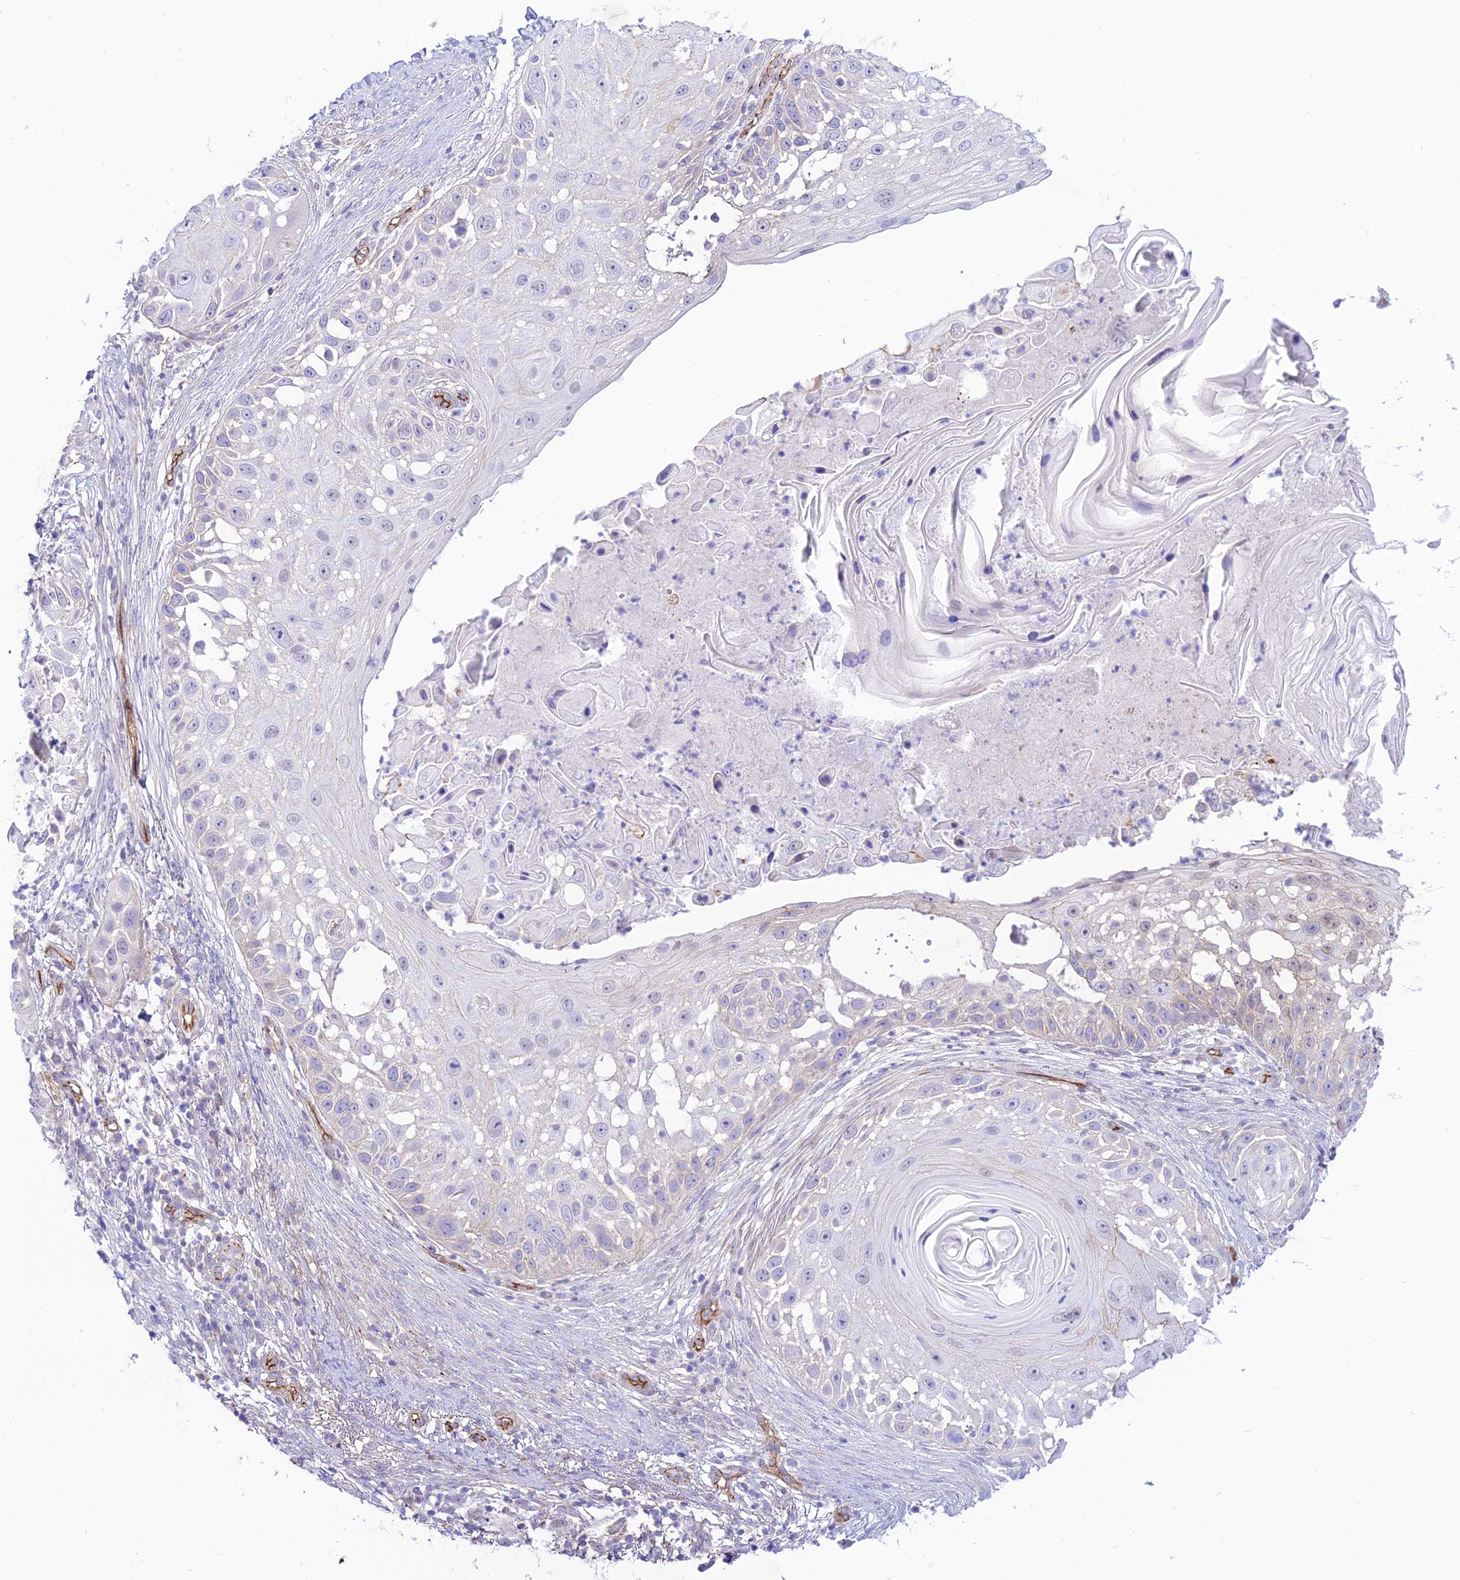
{"staining": {"intensity": "negative", "quantity": "none", "location": "none"}, "tissue": "skin cancer", "cell_type": "Tumor cells", "image_type": "cancer", "snomed": [{"axis": "morphology", "description": "Squamous cell carcinoma, NOS"}, {"axis": "topography", "description": "Skin"}], "caption": "This micrograph is of skin cancer (squamous cell carcinoma) stained with immunohistochemistry to label a protein in brown with the nuclei are counter-stained blue. There is no expression in tumor cells.", "gene": "YPEL5", "patient": {"sex": "female", "age": 44}}